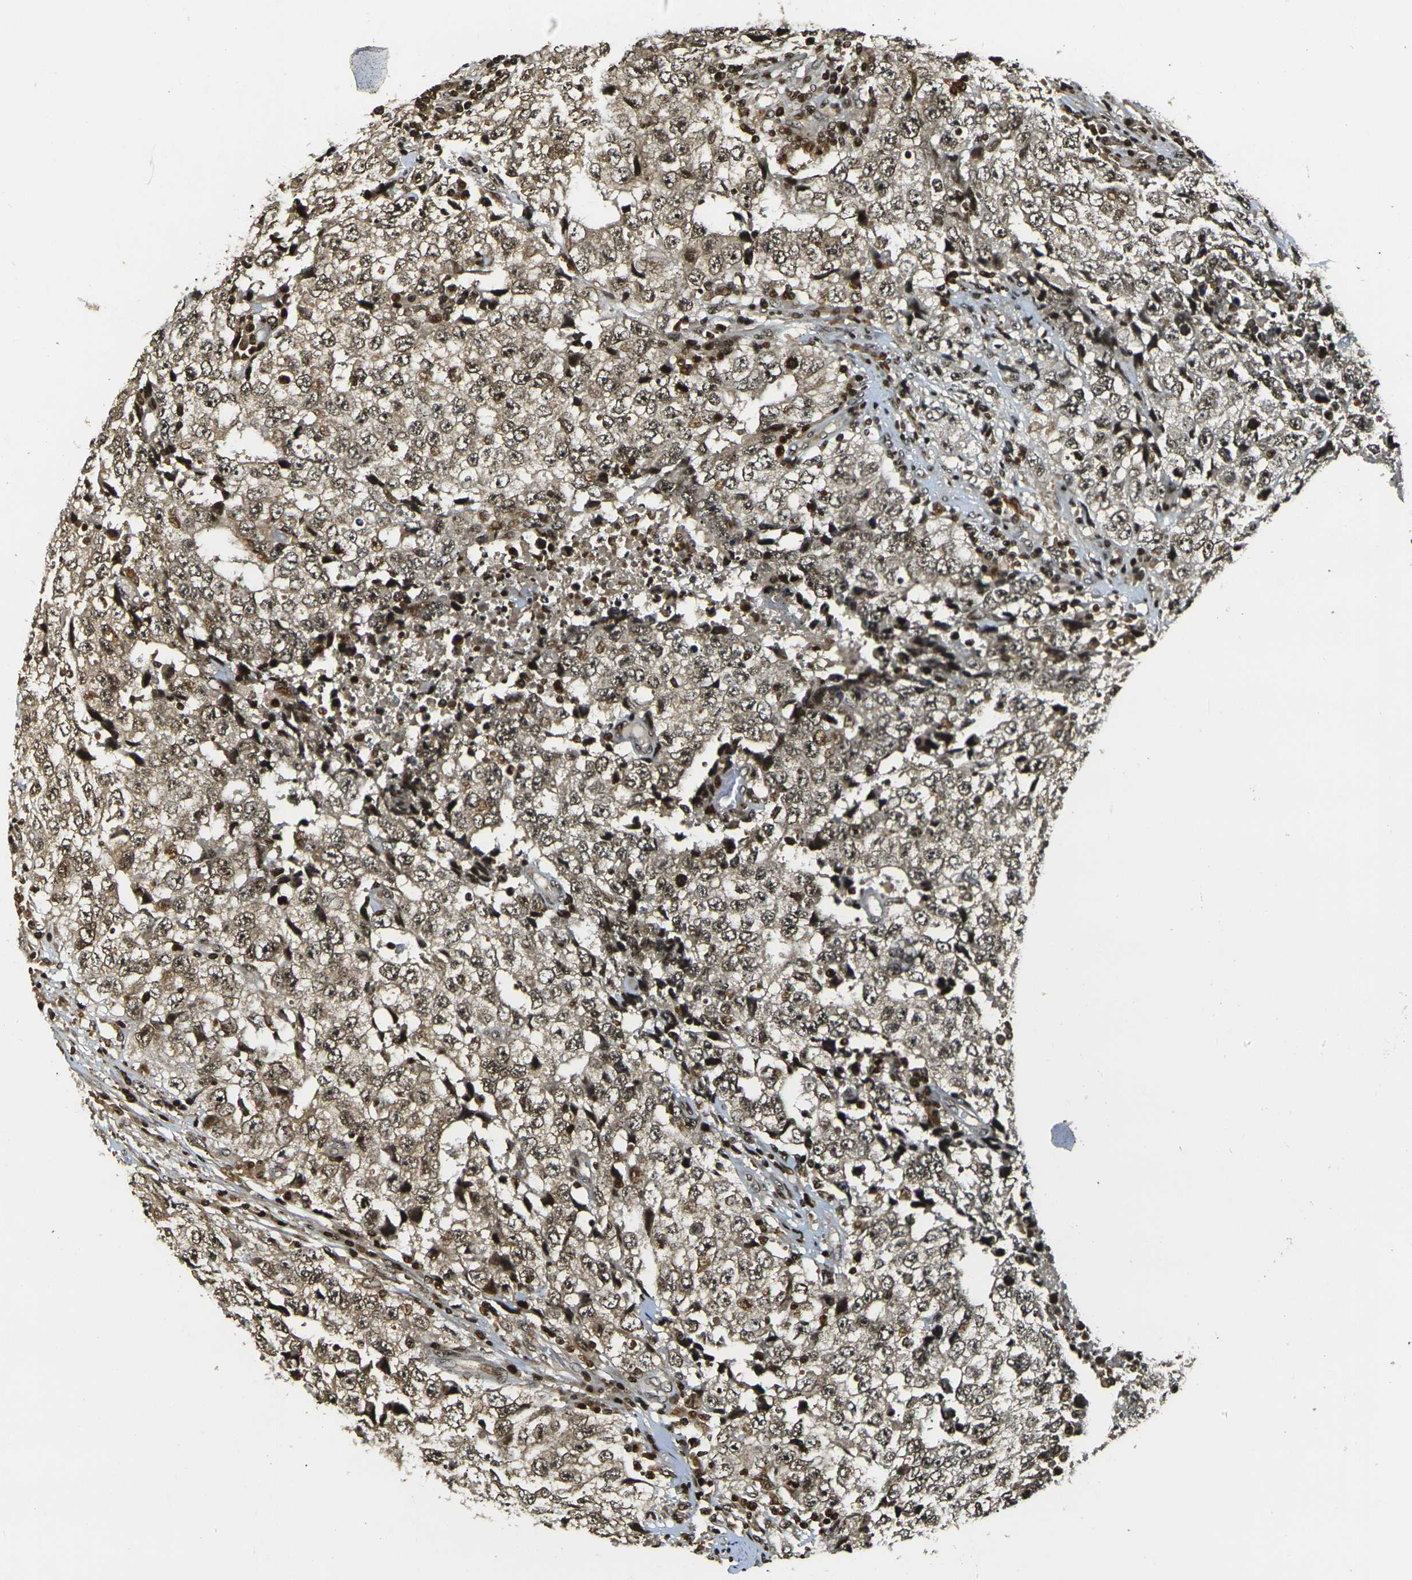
{"staining": {"intensity": "moderate", "quantity": ">75%", "location": "cytoplasmic/membranous,nuclear"}, "tissue": "testis cancer", "cell_type": "Tumor cells", "image_type": "cancer", "snomed": [{"axis": "morphology", "description": "Necrosis, NOS"}, {"axis": "morphology", "description": "Carcinoma, Embryonal, NOS"}, {"axis": "topography", "description": "Testis"}], "caption": "Tumor cells exhibit moderate cytoplasmic/membranous and nuclear positivity in approximately >75% of cells in testis cancer.", "gene": "ACTL6A", "patient": {"sex": "male", "age": 19}}